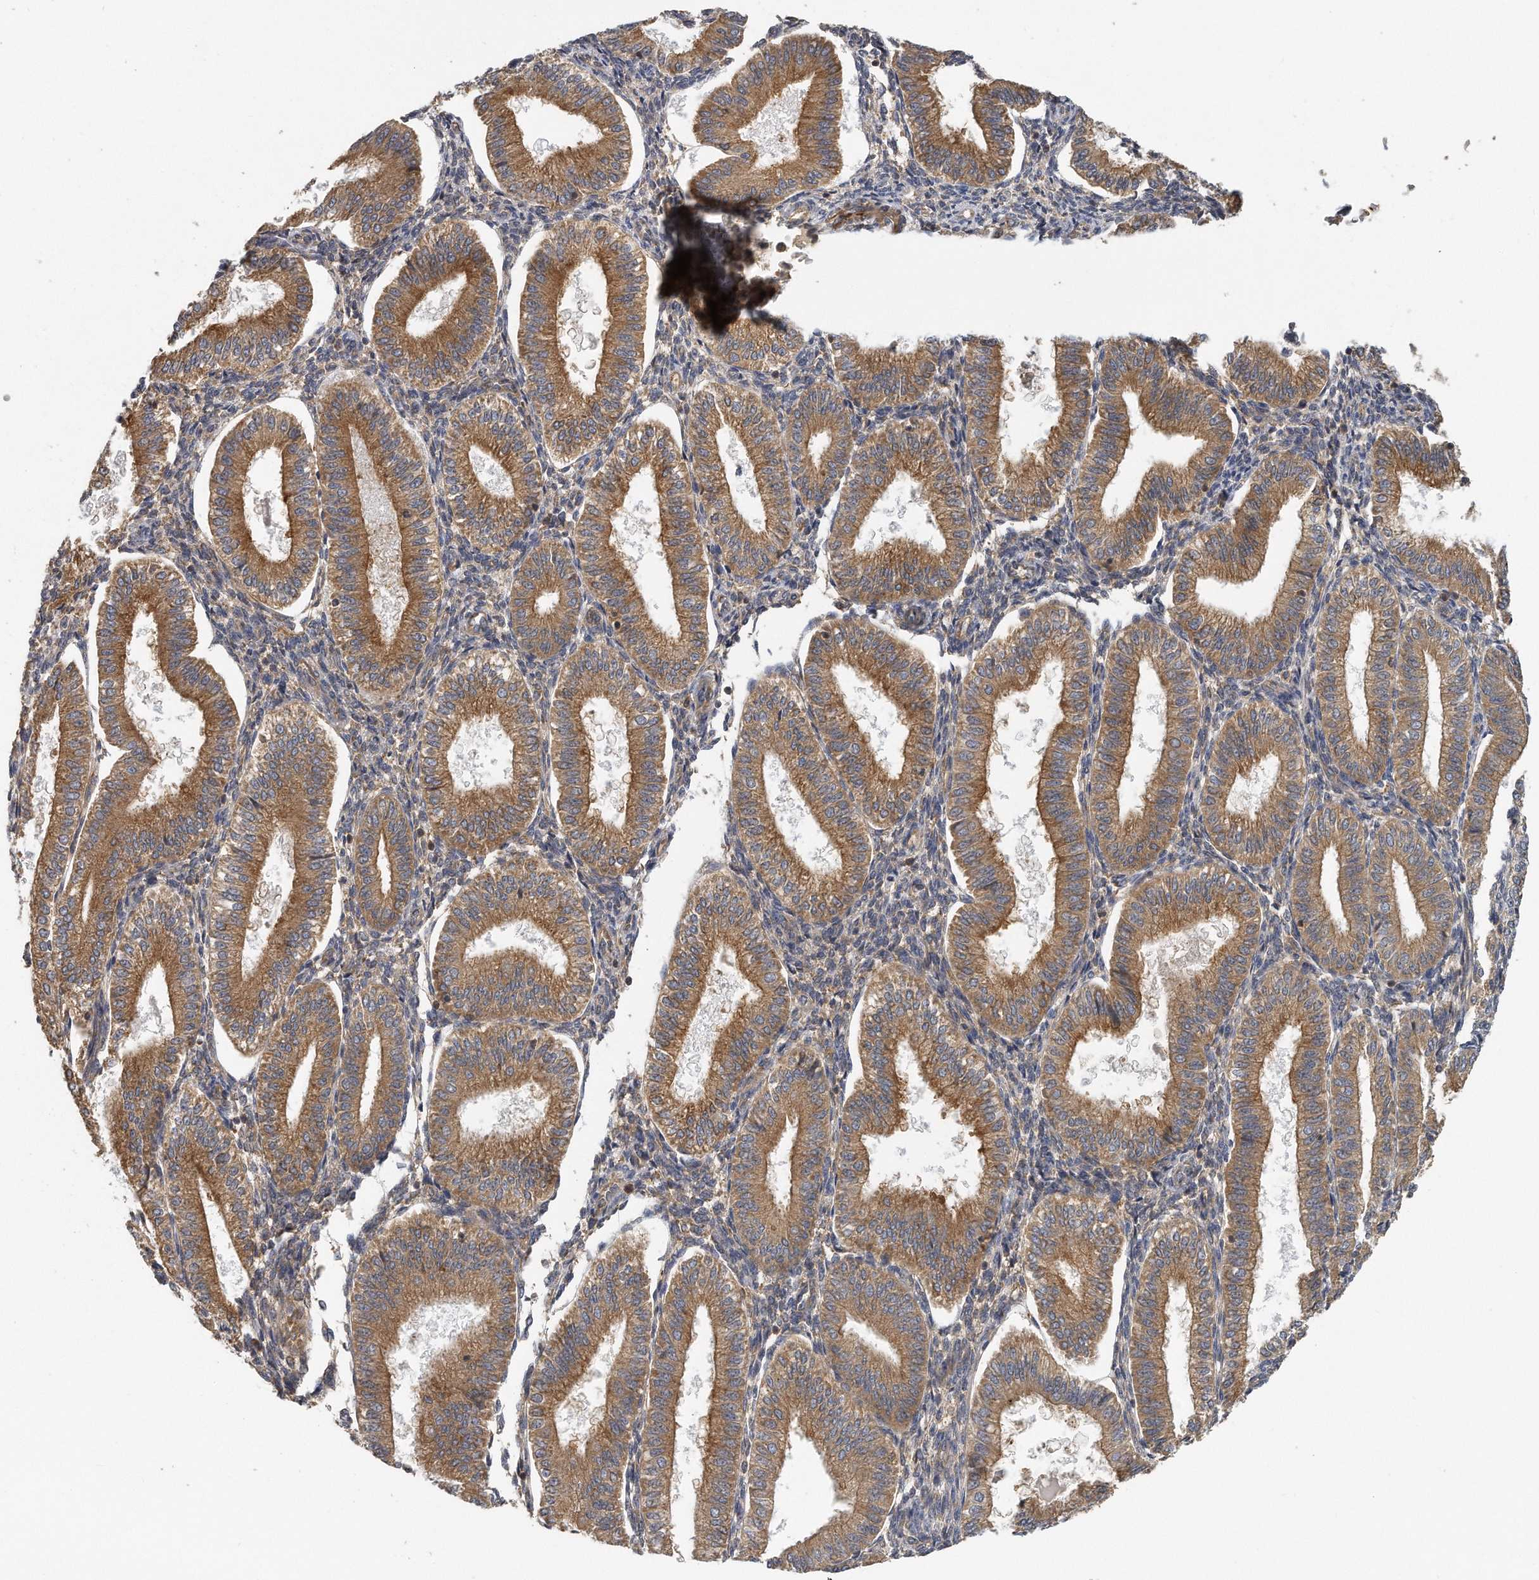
{"staining": {"intensity": "moderate", "quantity": "25%-75%", "location": "cytoplasmic/membranous"}, "tissue": "endometrium", "cell_type": "Cells in endometrial stroma", "image_type": "normal", "snomed": [{"axis": "morphology", "description": "Normal tissue, NOS"}, {"axis": "topography", "description": "Endometrium"}], "caption": "Immunohistochemical staining of normal human endometrium shows medium levels of moderate cytoplasmic/membranous staining in approximately 25%-75% of cells in endometrial stroma.", "gene": "EIF3I", "patient": {"sex": "female", "age": 39}}